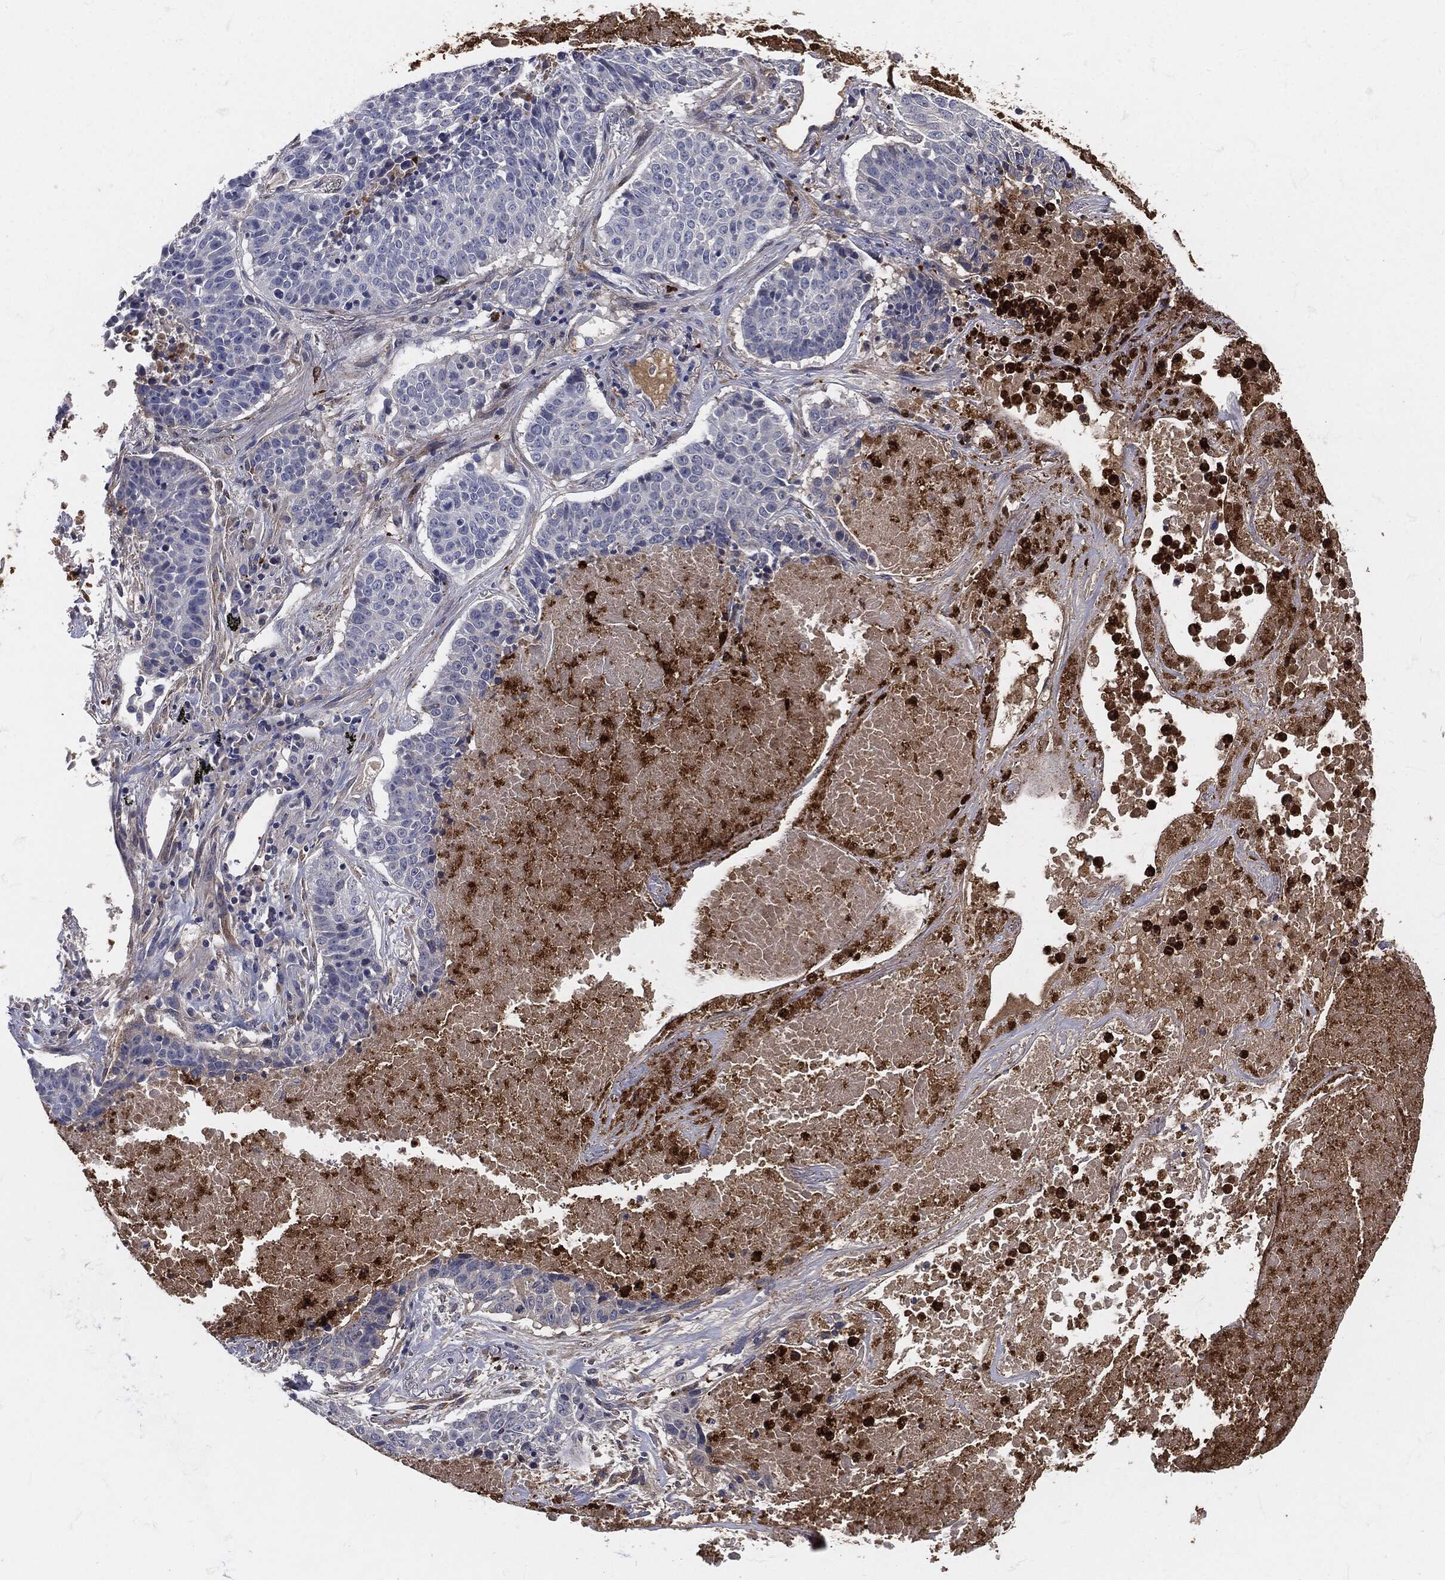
{"staining": {"intensity": "negative", "quantity": "none", "location": "none"}, "tissue": "lung cancer", "cell_type": "Tumor cells", "image_type": "cancer", "snomed": [{"axis": "morphology", "description": "Squamous cell carcinoma, NOS"}, {"axis": "topography", "description": "Lung"}], "caption": "This is an immunohistochemistry image of lung squamous cell carcinoma. There is no staining in tumor cells.", "gene": "MPO", "patient": {"sex": "male", "age": 64}}